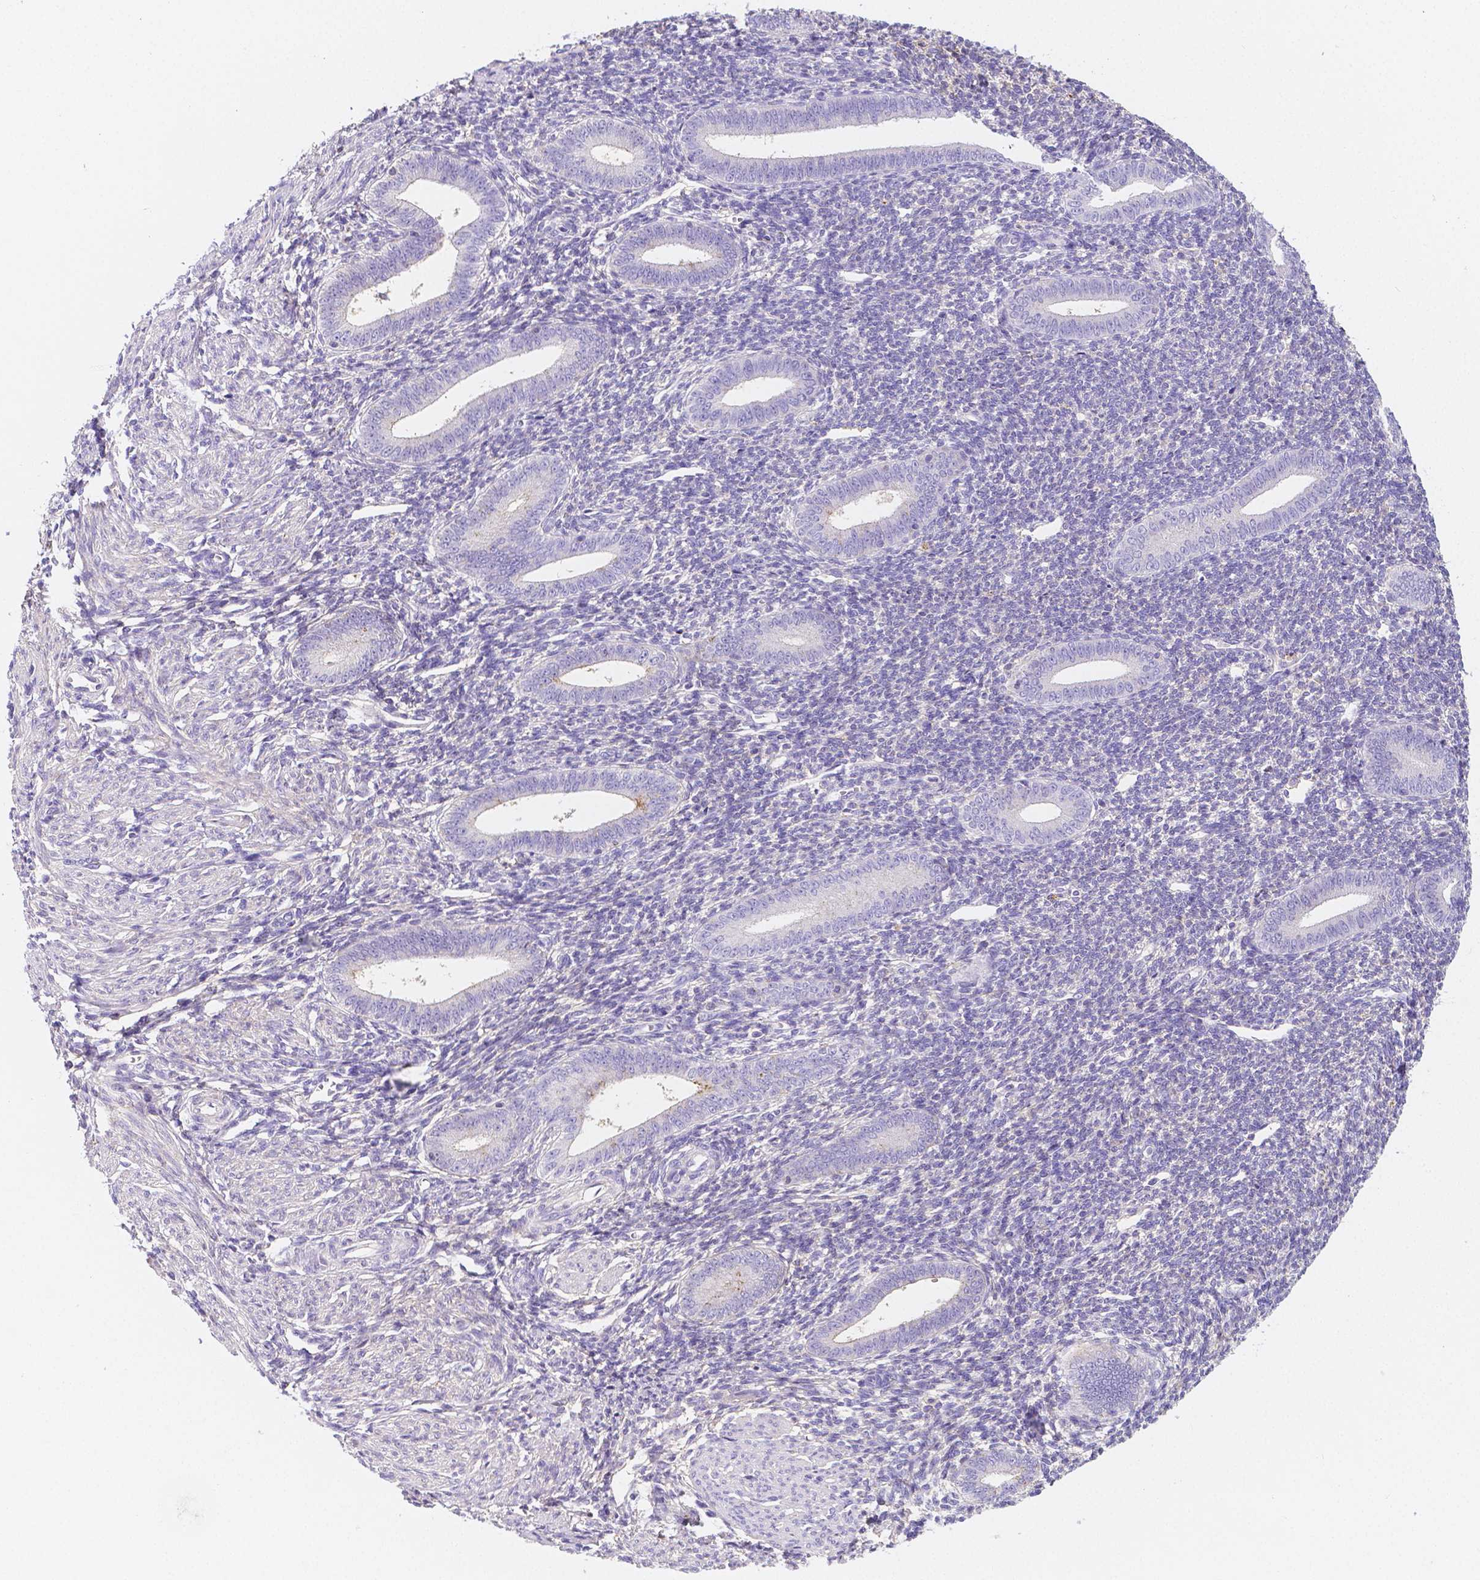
{"staining": {"intensity": "negative", "quantity": "none", "location": "none"}, "tissue": "endometrium", "cell_type": "Cells in endometrial stroma", "image_type": "normal", "snomed": [{"axis": "morphology", "description": "Normal tissue, NOS"}, {"axis": "topography", "description": "Endometrium"}], "caption": "Cells in endometrial stroma are negative for brown protein staining in benign endometrium. (Immunohistochemistry (ihc), brightfield microscopy, high magnification).", "gene": "GABRD", "patient": {"sex": "female", "age": 25}}